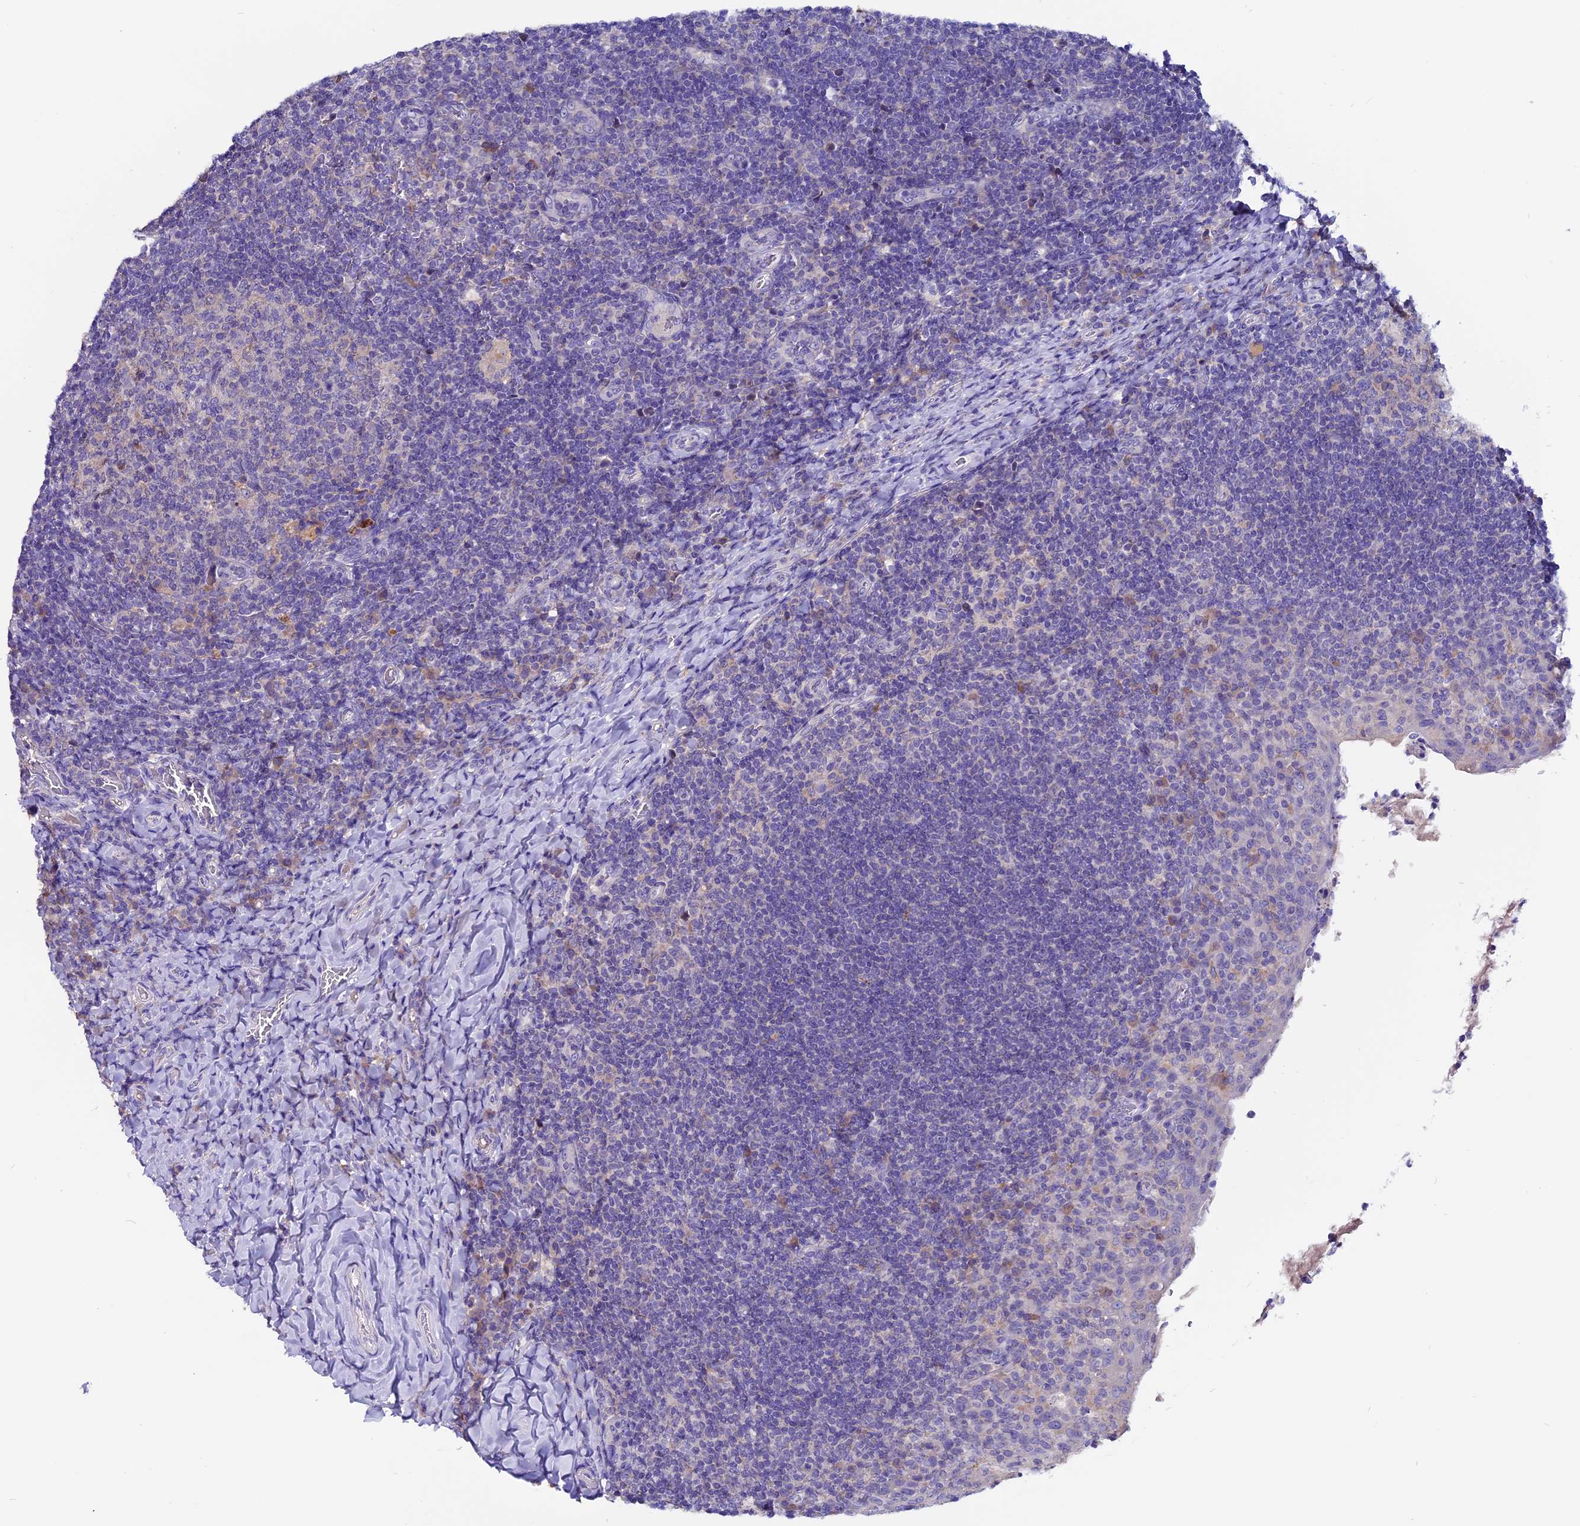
{"staining": {"intensity": "negative", "quantity": "none", "location": "none"}, "tissue": "tonsil", "cell_type": "Germinal center cells", "image_type": "normal", "snomed": [{"axis": "morphology", "description": "Normal tissue, NOS"}, {"axis": "topography", "description": "Tonsil"}], "caption": "The immunohistochemistry (IHC) micrograph has no significant positivity in germinal center cells of tonsil.", "gene": "CCBE1", "patient": {"sex": "female", "age": 10}}